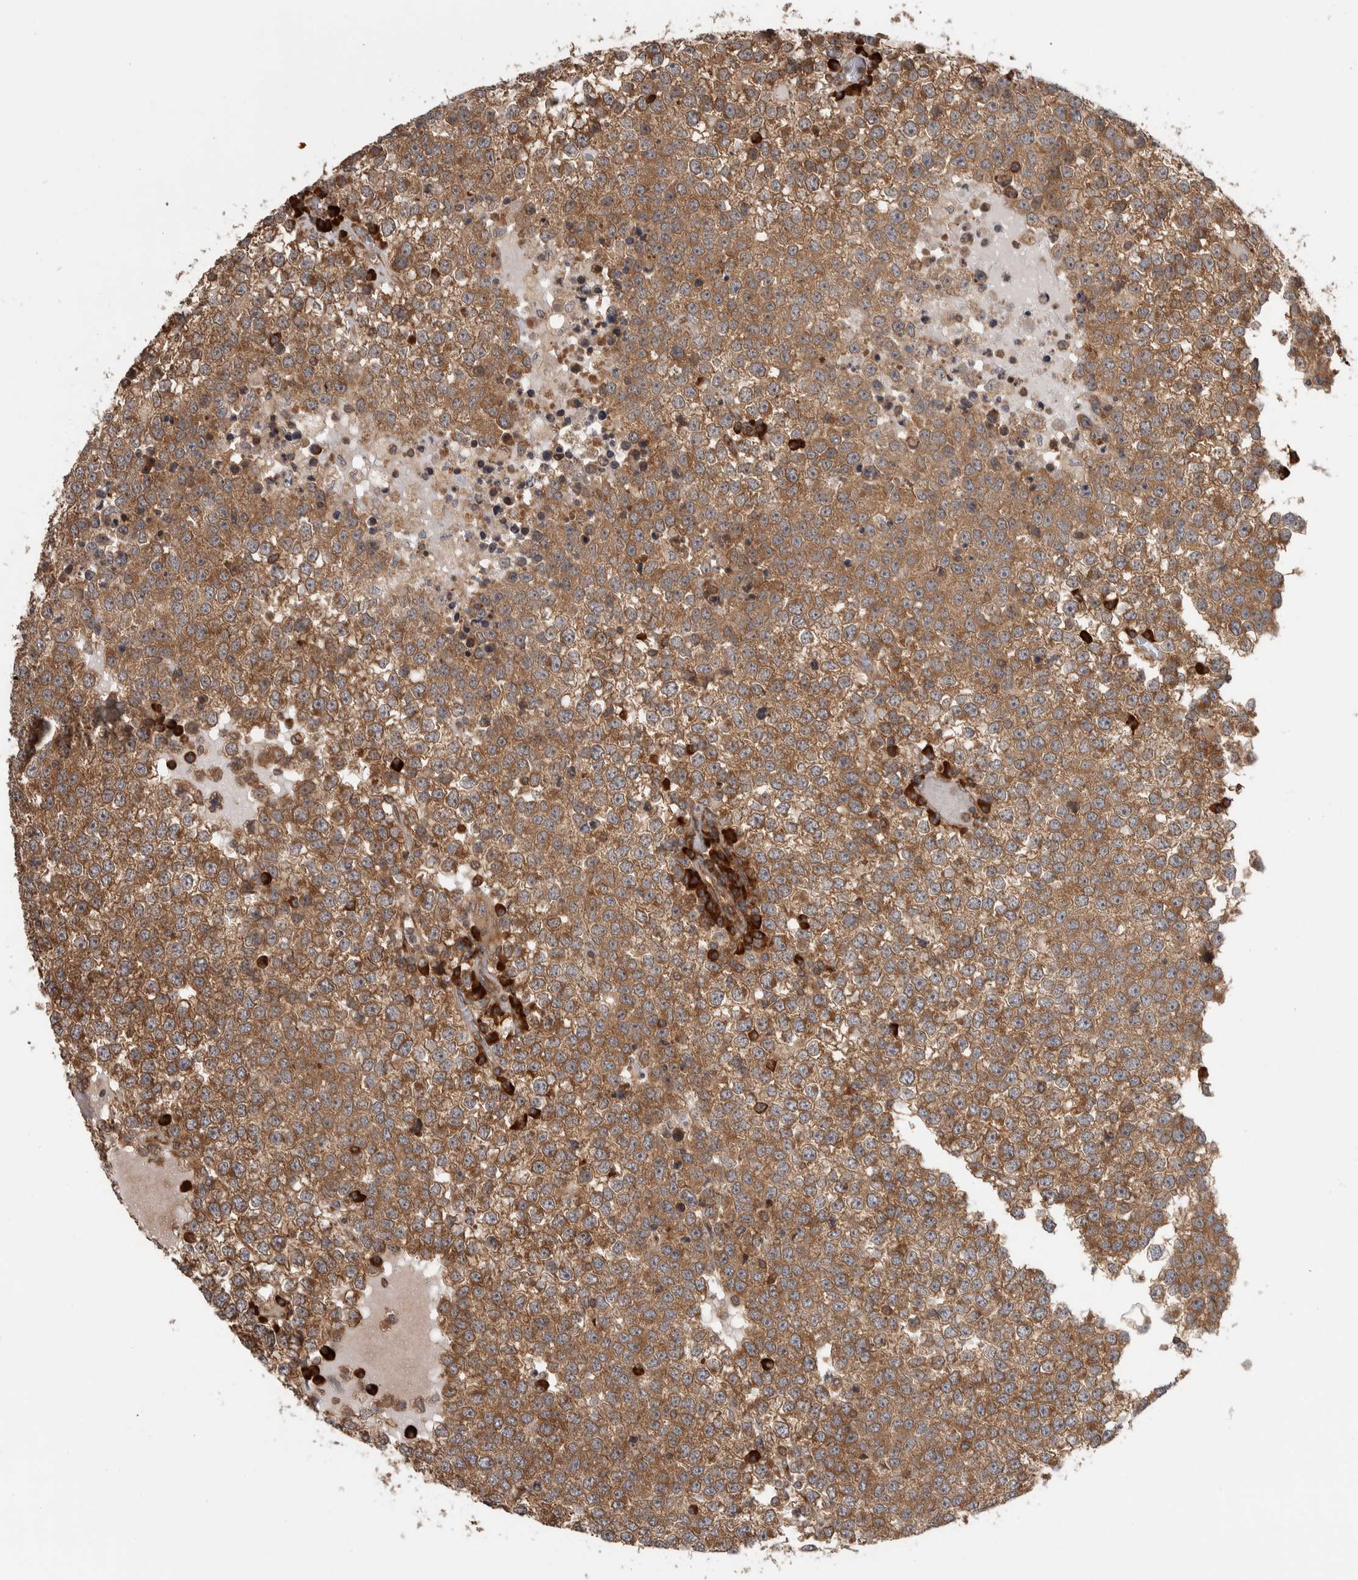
{"staining": {"intensity": "moderate", "quantity": ">75%", "location": "cytoplasmic/membranous"}, "tissue": "testis cancer", "cell_type": "Tumor cells", "image_type": "cancer", "snomed": [{"axis": "morphology", "description": "Seminoma, NOS"}, {"axis": "topography", "description": "Testis"}], "caption": "The photomicrograph exhibits a brown stain indicating the presence of a protein in the cytoplasmic/membranous of tumor cells in testis seminoma.", "gene": "EIF3H", "patient": {"sex": "male", "age": 65}}